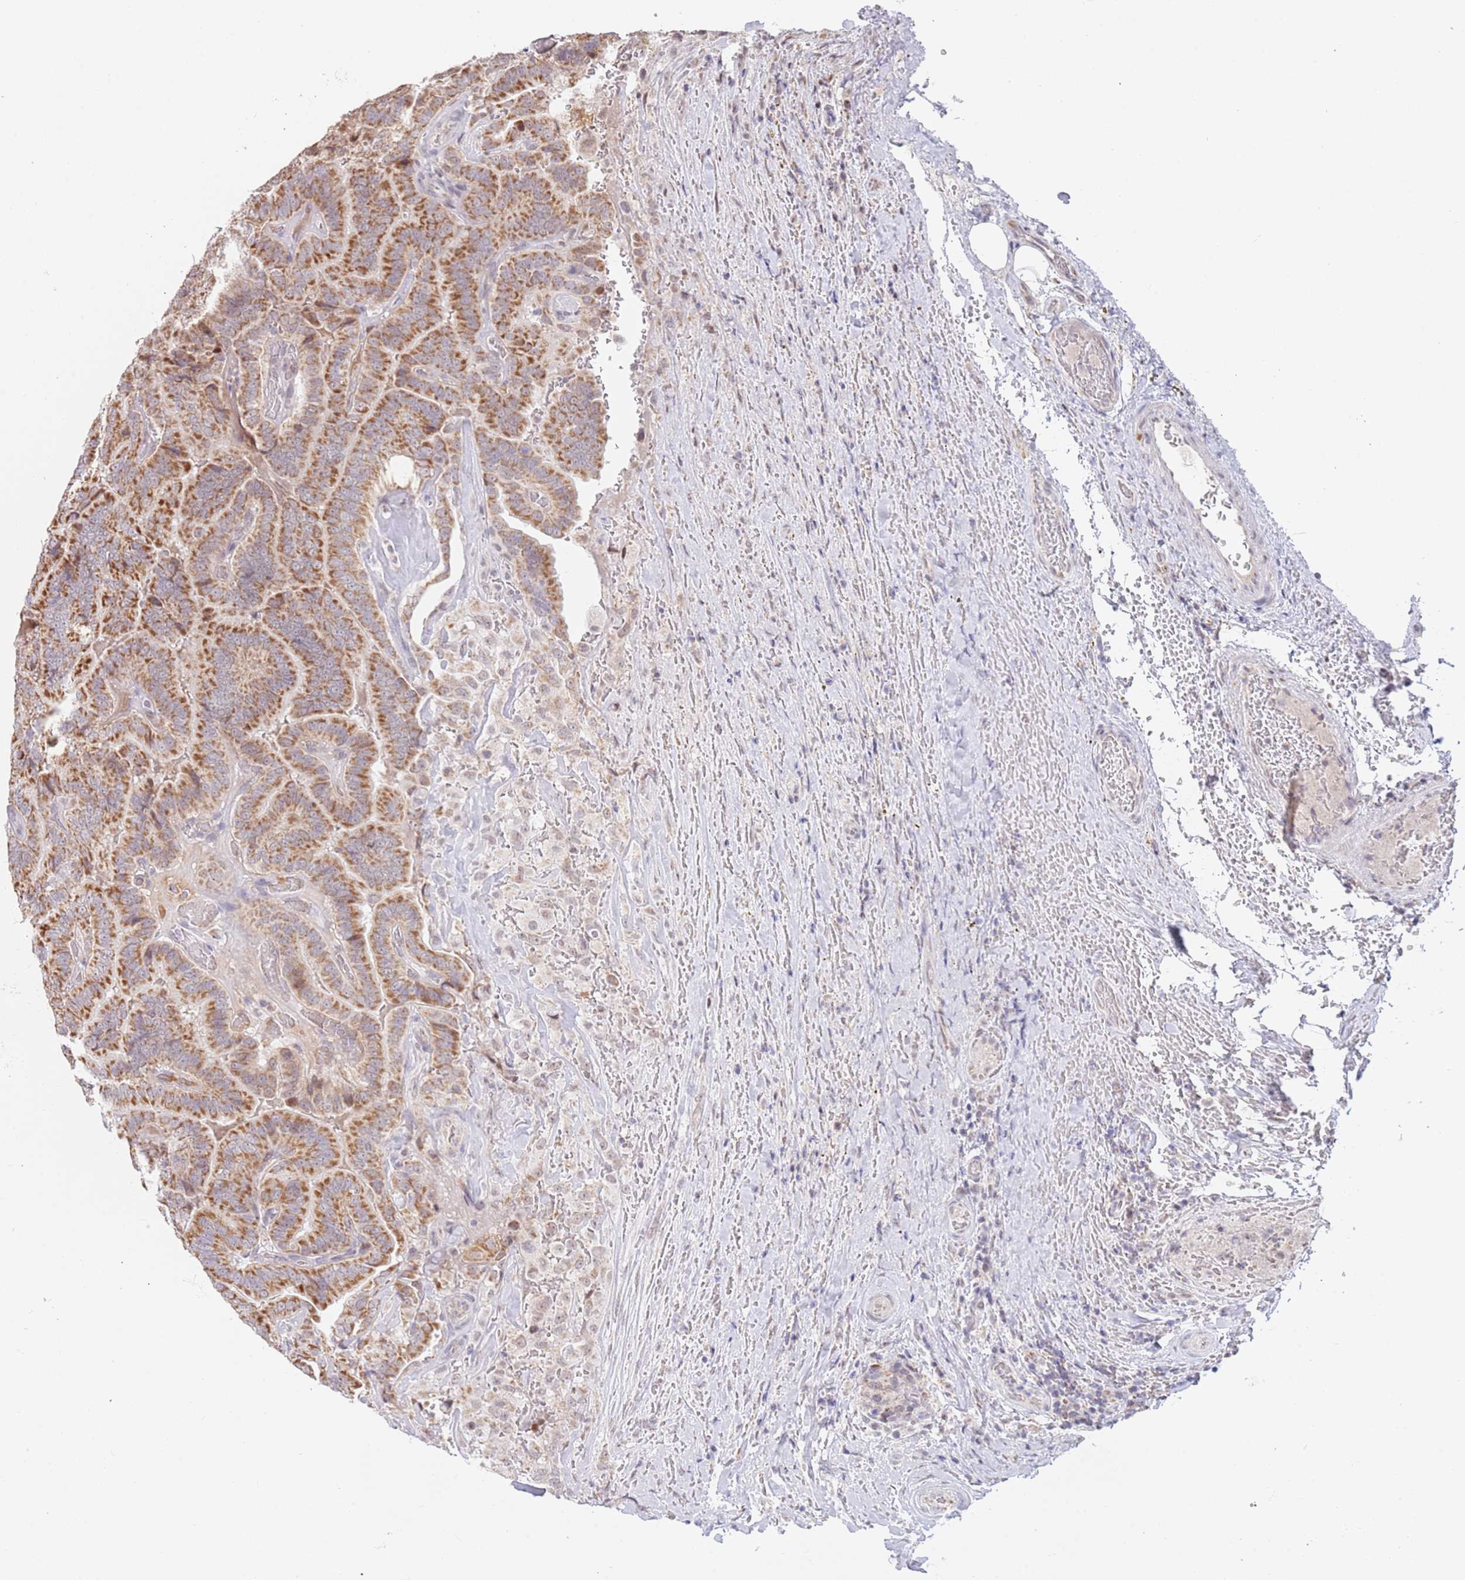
{"staining": {"intensity": "strong", "quantity": ">75%", "location": "cytoplasmic/membranous"}, "tissue": "thyroid cancer", "cell_type": "Tumor cells", "image_type": "cancer", "snomed": [{"axis": "morphology", "description": "Papillary adenocarcinoma, NOS"}, {"axis": "topography", "description": "Thyroid gland"}], "caption": "This photomicrograph displays thyroid papillary adenocarcinoma stained with immunohistochemistry to label a protein in brown. The cytoplasmic/membranous of tumor cells show strong positivity for the protein. Nuclei are counter-stained blue.", "gene": "TIMM13", "patient": {"sex": "male", "age": 61}}